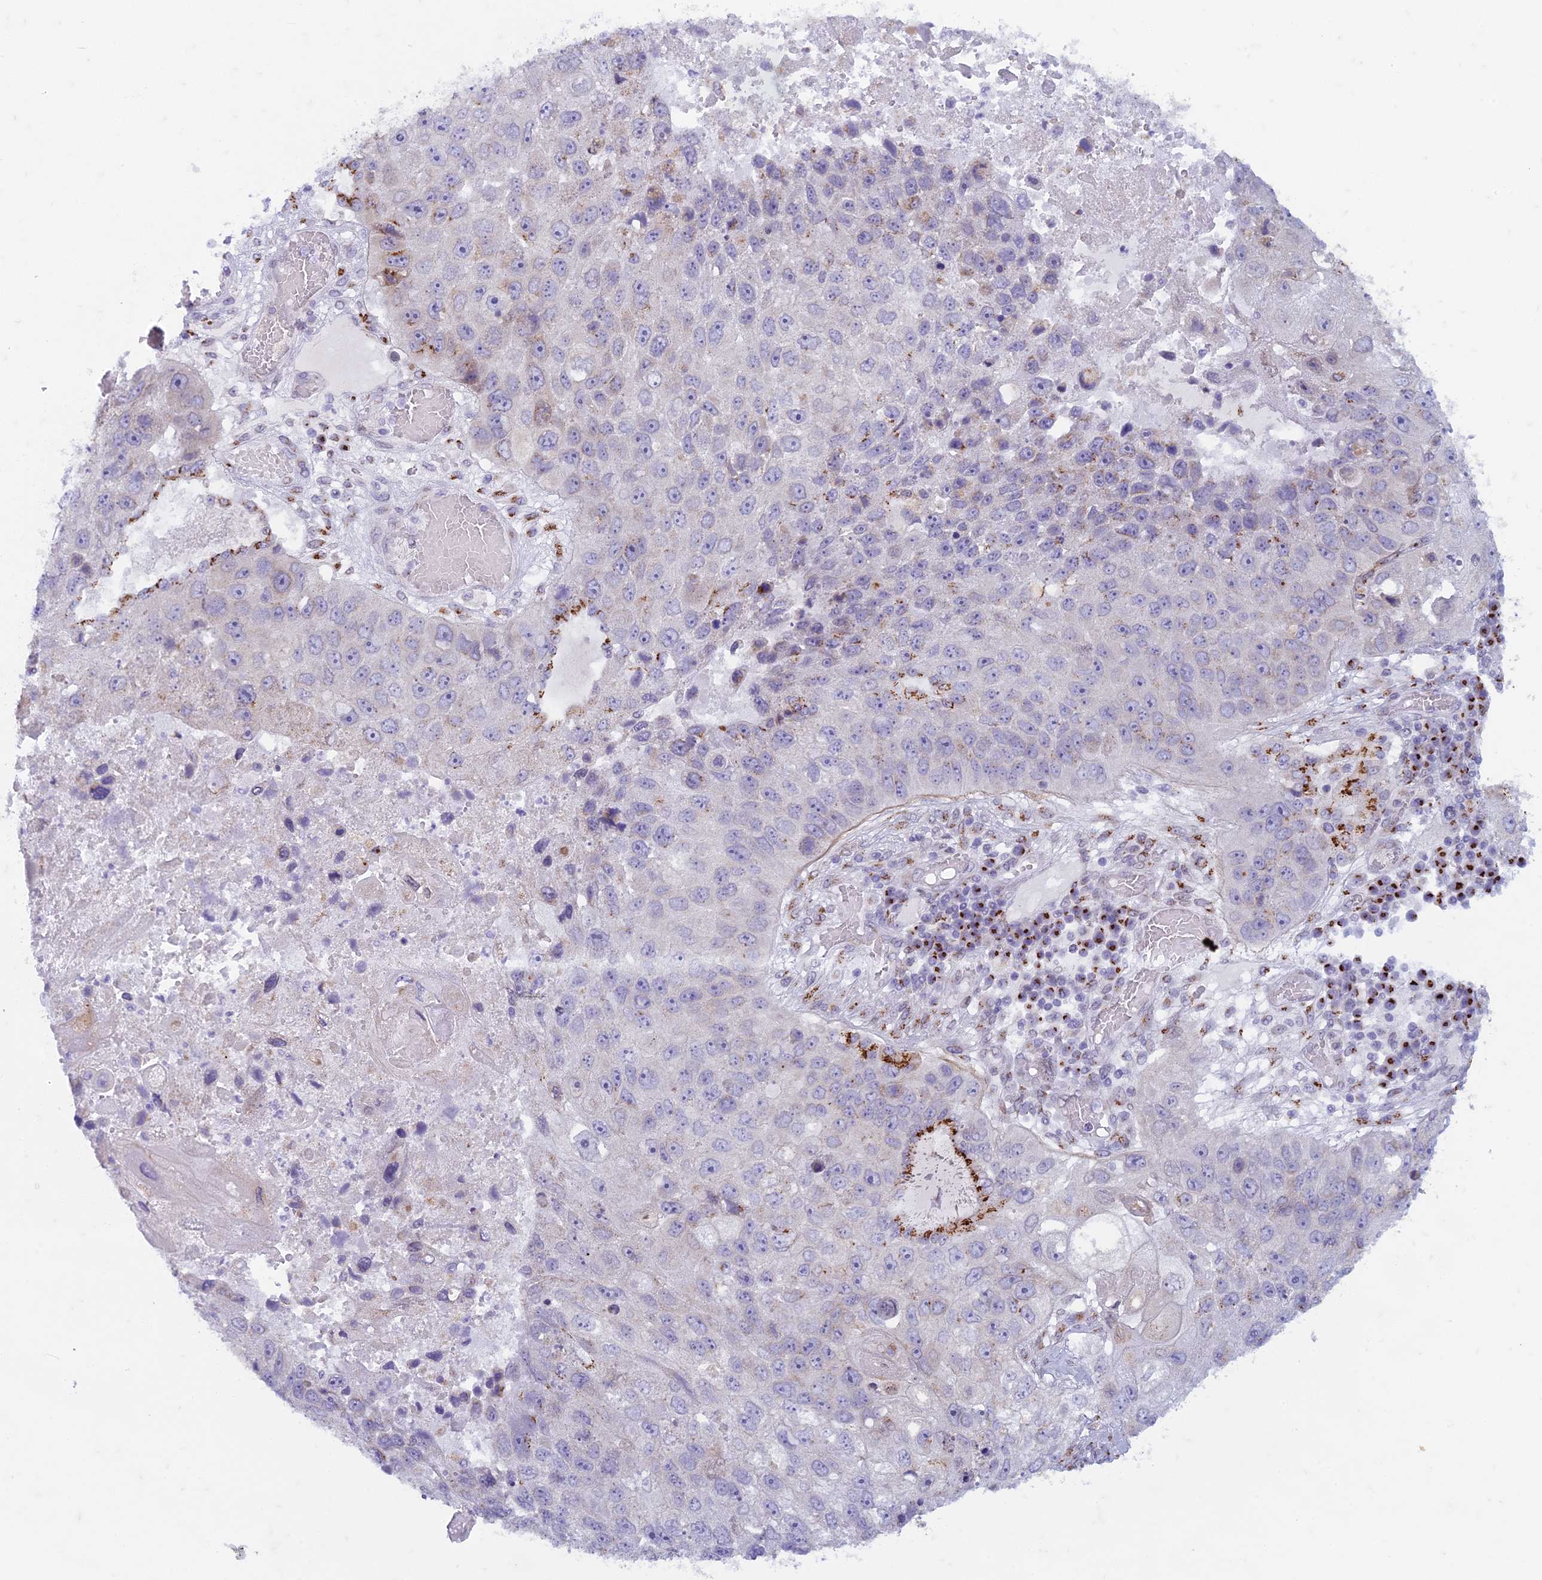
{"staining": {"intensity": "moderate", "quantity": "<25%", "location": "cytoplasmic/membranous"}, "tissue": "lung cancer", "cell_type": "Tumor cells", "image_type": "cancer", "snomed": [{"axis": "morphology", "description": "Squamous cell carcinoma, NOS"}, {"axis": "topography", "description": "Lung"}], "caption": "Immunohistochemistry (IHC) (DAB) staining of lung cancer displays moderate cytoplasmic/membranous protein expression in approximately <25% of tumor cells.", "gene": "FAM3C", "patient": {"sex": "male", "age": 61}}